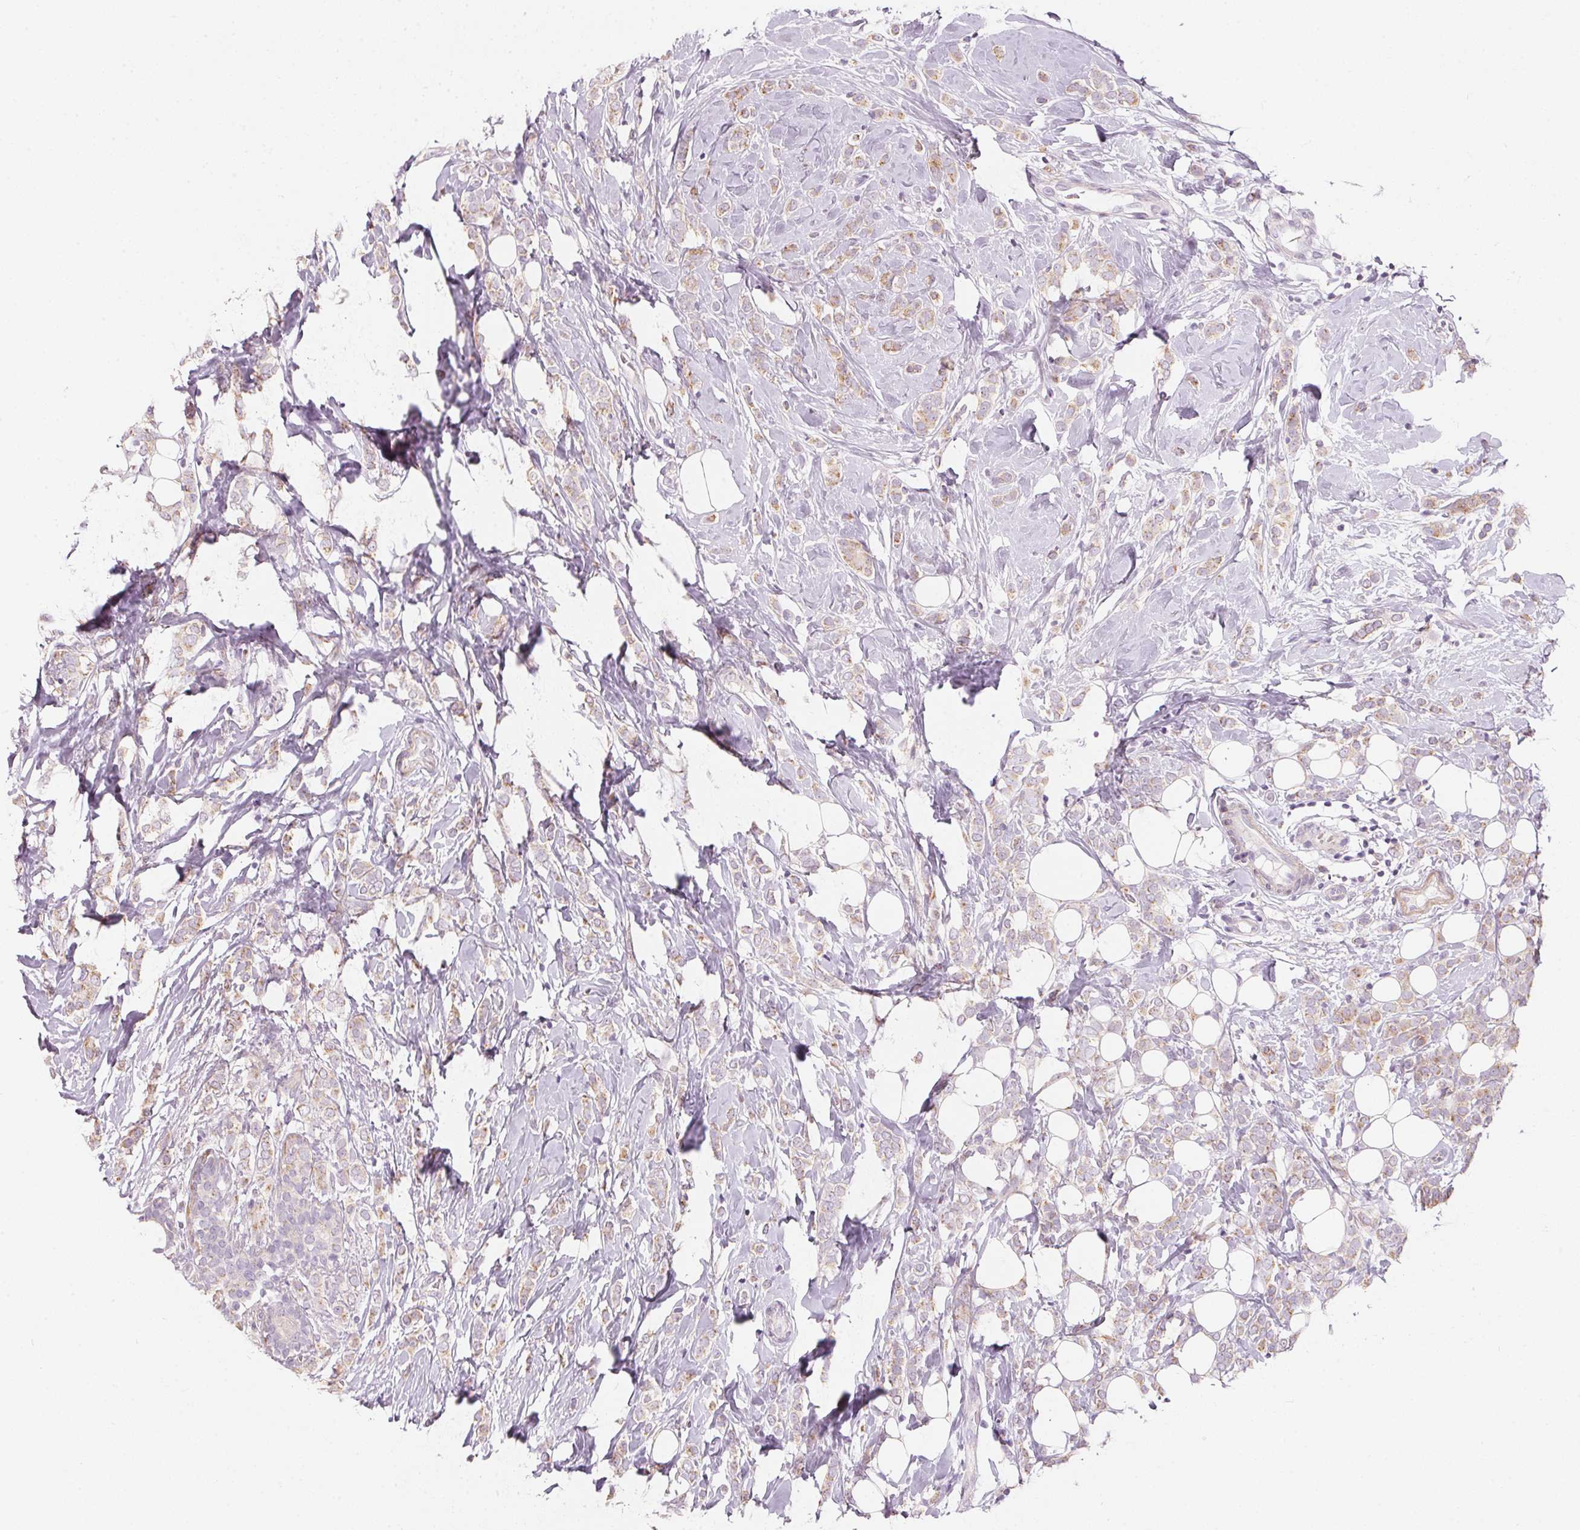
{"staining": {"intensity": "weak", "quantity": "<25%", "location": "cytoplasmic/membranous"}, "tissue": "breast cancer", "cell_type": "Tumor cells", "image_type": "cancer", "snomed": [{"axis": "morphology", "description": "Lobular carcinoma"}, {"axis": "topography", "description": "Breast"}], "caption": "A high-resolution image shows immunohistochemistry staining of breast cancer, which shows no significant positivity in tumor cells.", "gene": "DRAM2", "patient": {"sex": "female", "age": 49}}